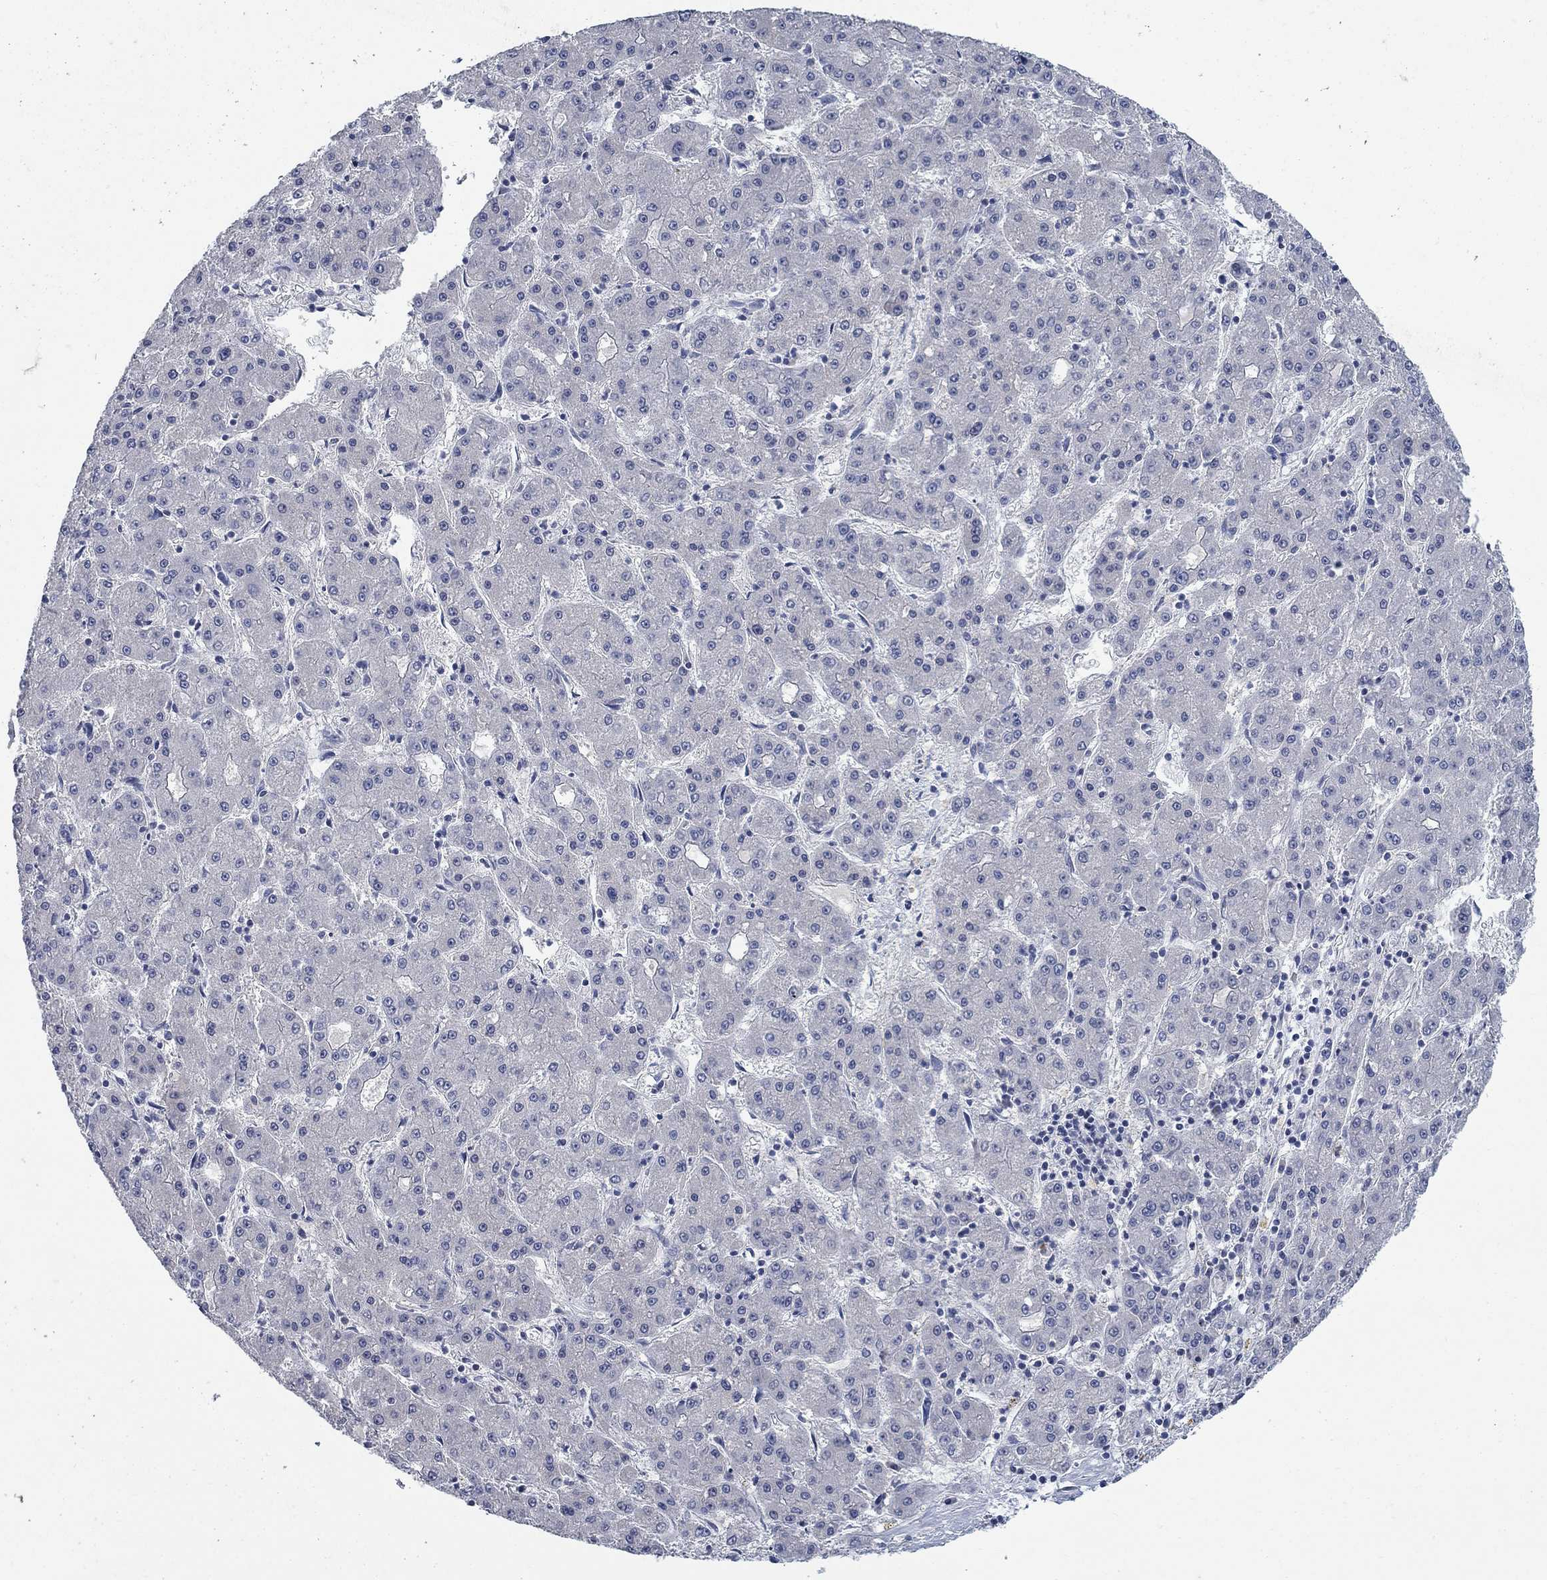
{"staining": {"intensity": "negative", "quantity": "none", "location": "none"}, "tissue": "liver cancer", "cell_type": "Tumor cells", "image_type": "cancer", "snomed": [{"axis": "morphology", "description": "Carcinoma, Hepatocellular, NOS"}, {"axis": "topography", "description": "Liver"}], "caption": "DAB immunohistochemical staining of liver hepatocellular carcinoma shows no significant staining in tumor cells.", "gene": "DNER", "patient": {"sex": "male", "age": 73}}